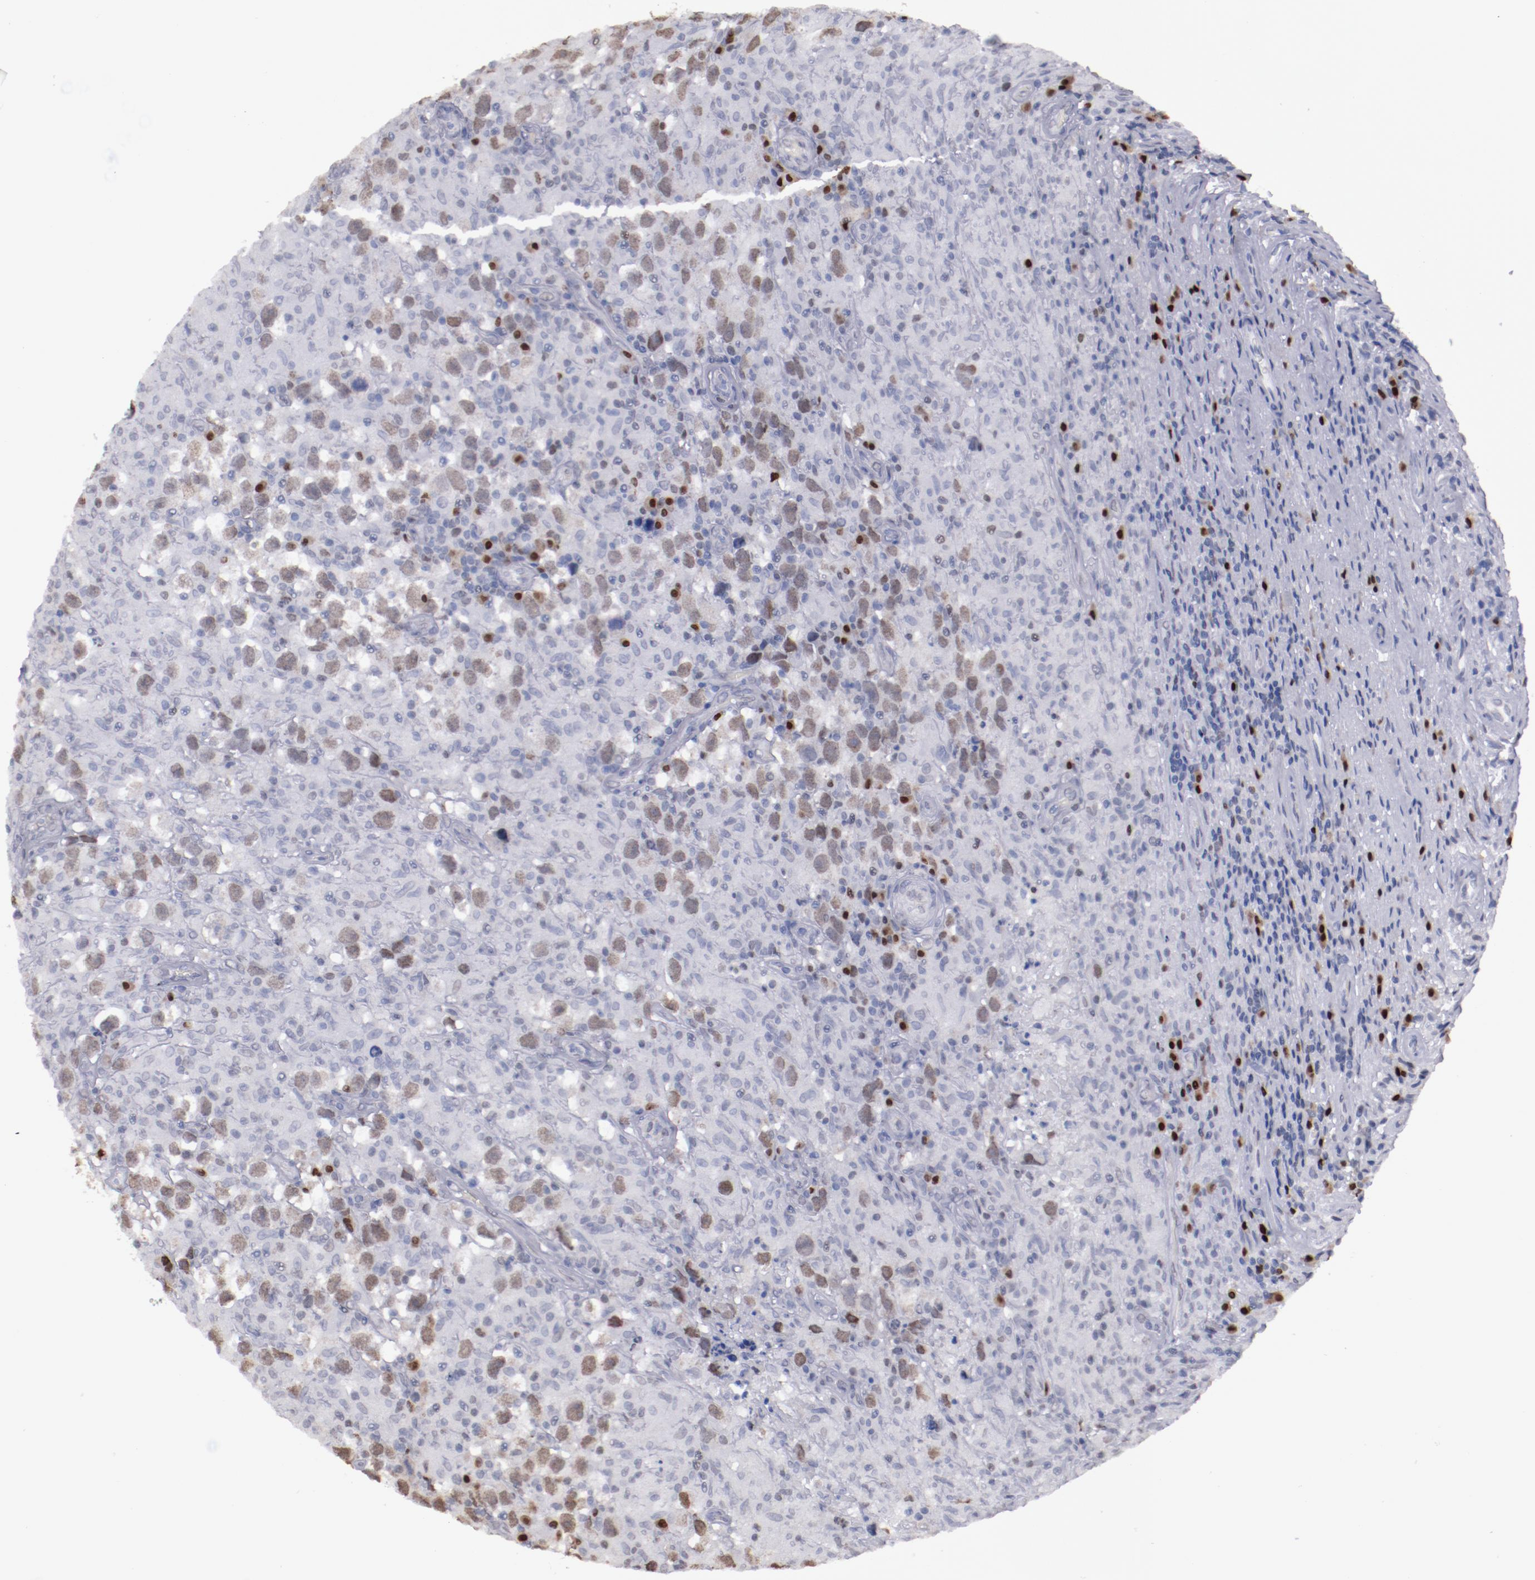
{"staining": {"intensity": "moderate", "quantity": "25%-75%", "location": "cytoplasmic/membranous,nuclear"}, "tissue": "testis cancer", "cell_type": "Tumor cells", "image_type": "cancer", "snomed": [{"axis": "morphology", "description": "Seminoma, NOS"}, {"axis": "topography", "description": "Testis"}], "caption": "Protein expression analysis of human testis cancer (seminoma) reveals moderate cytoplasmic/membranous and nuclear expression in about 25%-75% of tumor cells. (IHC, brightfield microscopy, high magnification).", "gene": "IRF4", "patient": {"sex": "male", "age": 34}}